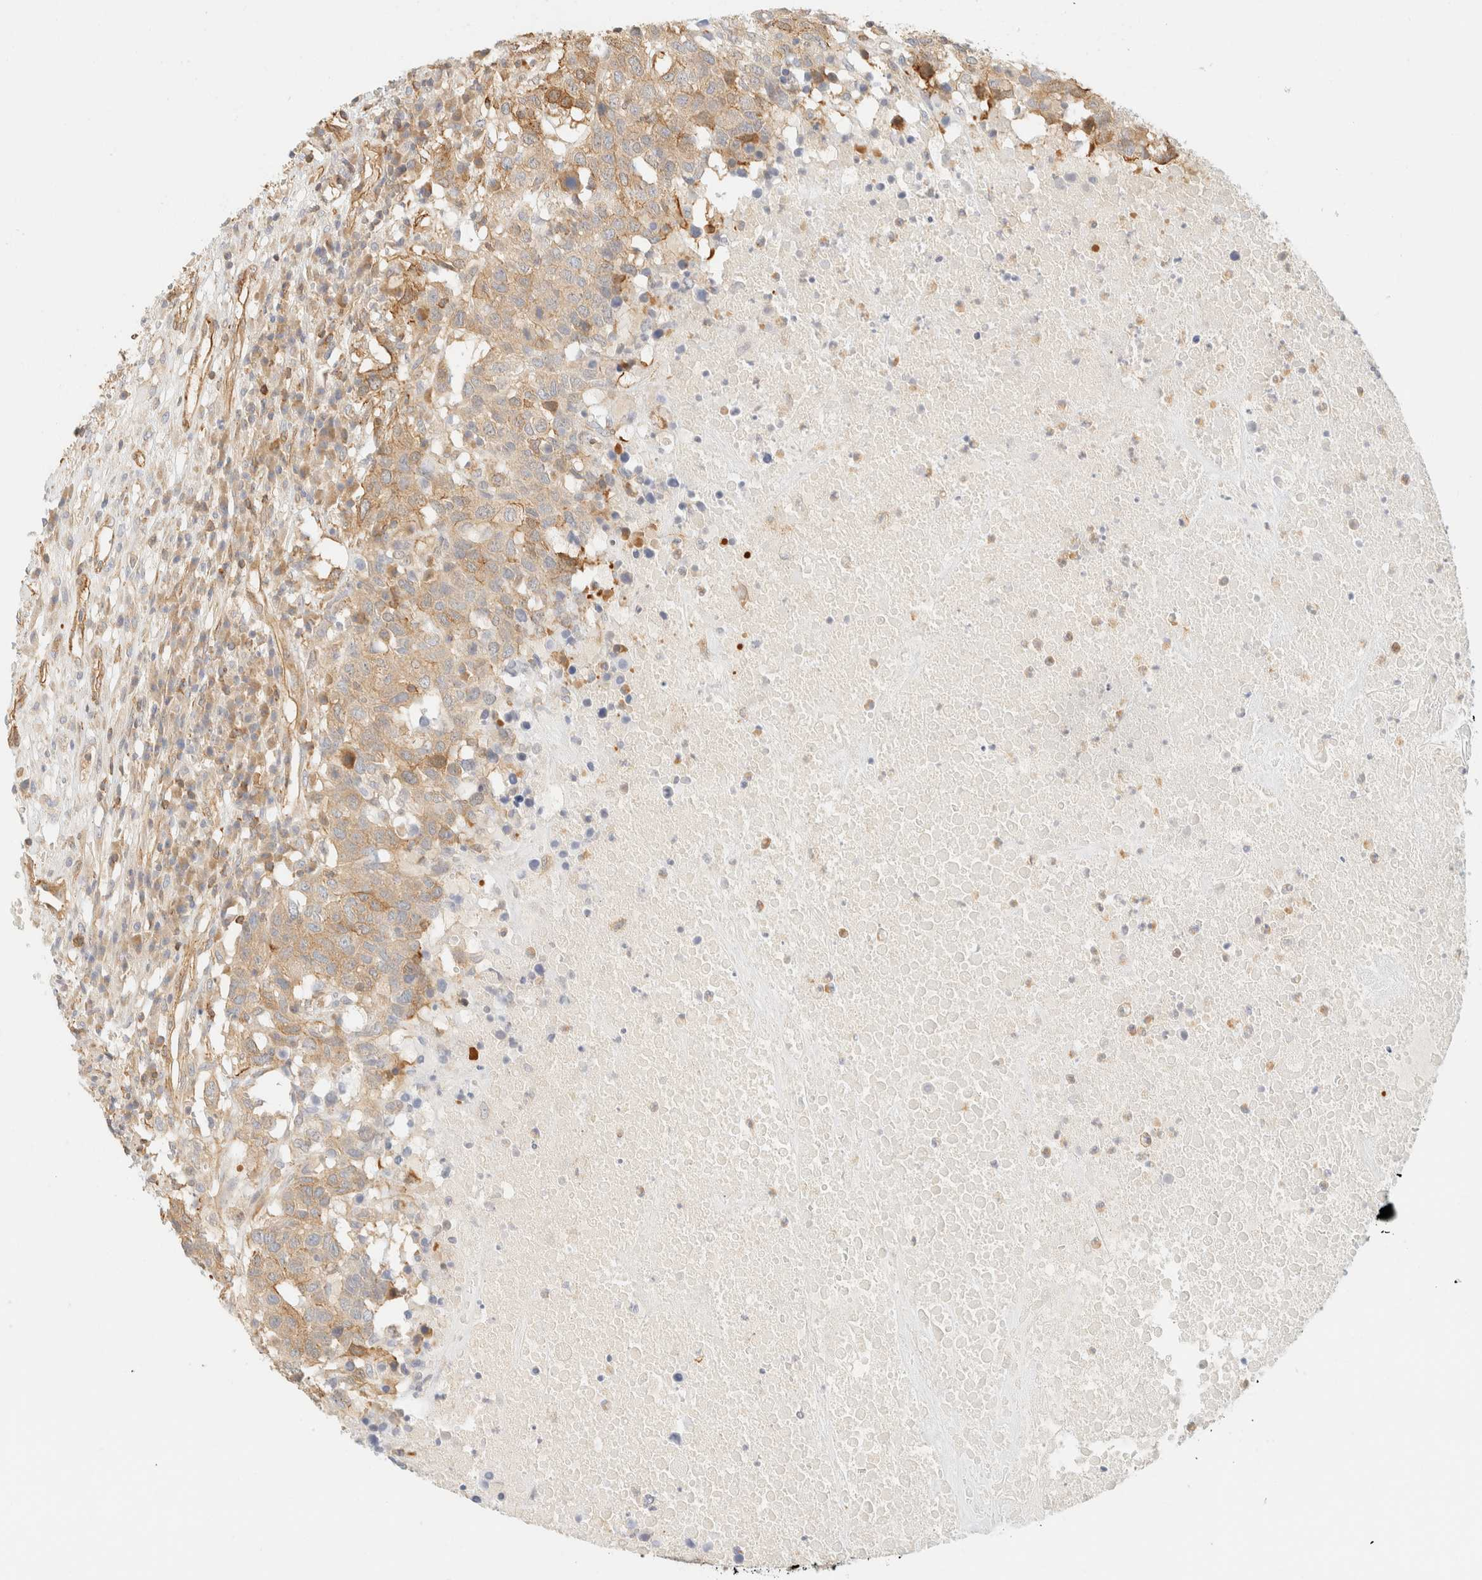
{"staining": {"intensity": "moderate", "quantity": ">75%", "location": "cytoplasmic/membranous"}, "tissue": "head and neck cancer", "cell_type": "Tumor cells", "image_type": "cancer", "snomed": [{"axis": "morphology", "description": "Squamous cell carcinoma, NOS"}, {"axis": "topography", "description": "Head-Neck"}], "caption": "DAB (3,3'-diaminobenzidine) immunohistochemical staining of human head and neck squamous cell carcinoma reveals moderate cytoplasmic/membranous protein staining in about >75% of tumor cells.", "gene": "OTOP2", "patient": {"sex": "male", "age": 66}}